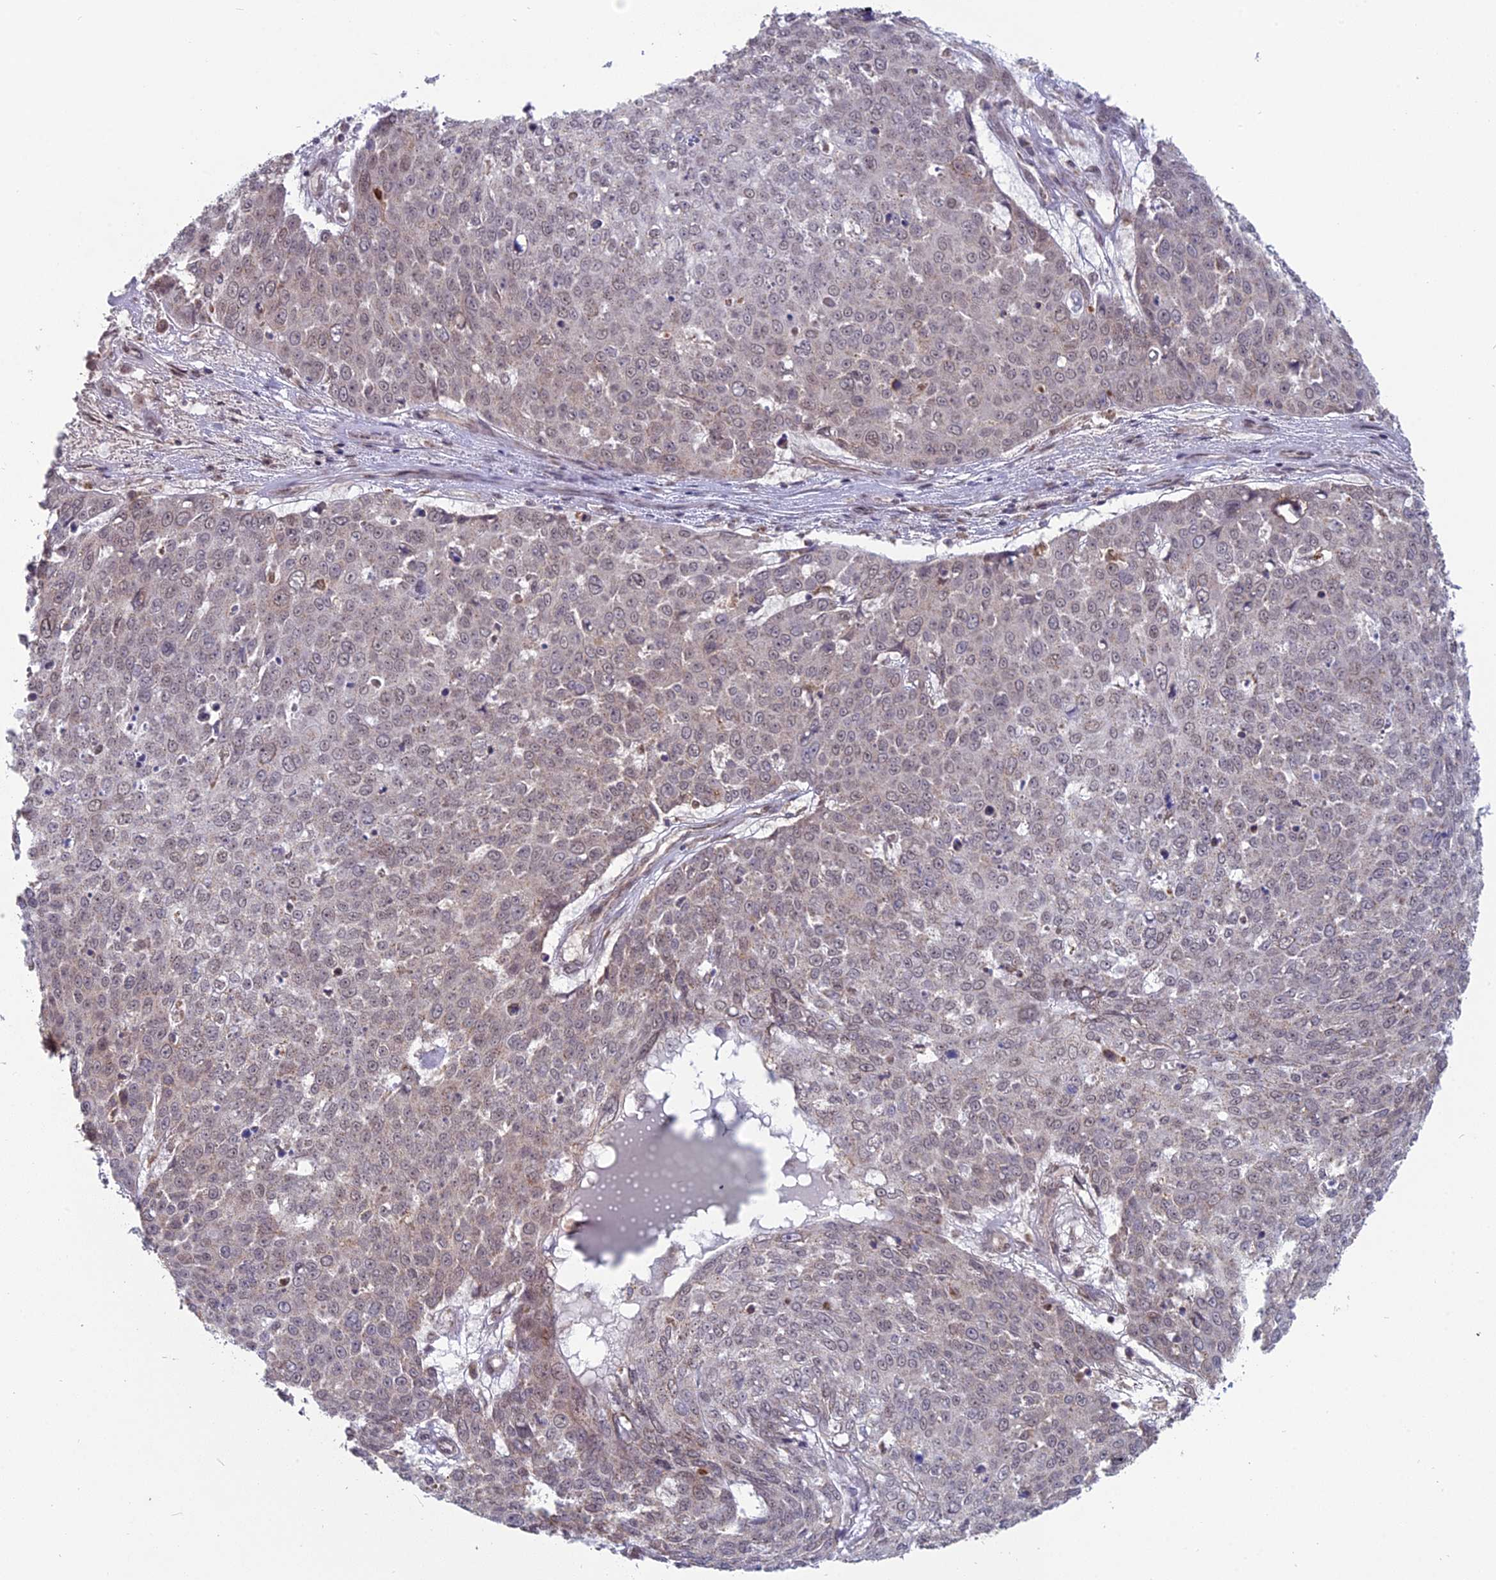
{"staining": {"intensity": "negative", "quantity": "none", "location": "none"}, "tissue": "skin cancer", "cell_type": "Tumor cells", "image_type": "cancer", "snomed": [{"axis": "morphology", "description": "Squamous cell carcinoma, NOS"}, {"axis": "topography", "description": "Skin"}], "caption": "Photomicrograph shows no protein positivity in tumor cells of skin cancer (squamous cell carcinoma) tissue.", "gene": "ARHGAP40", "patient": {"sex": "male", "age": 71}}